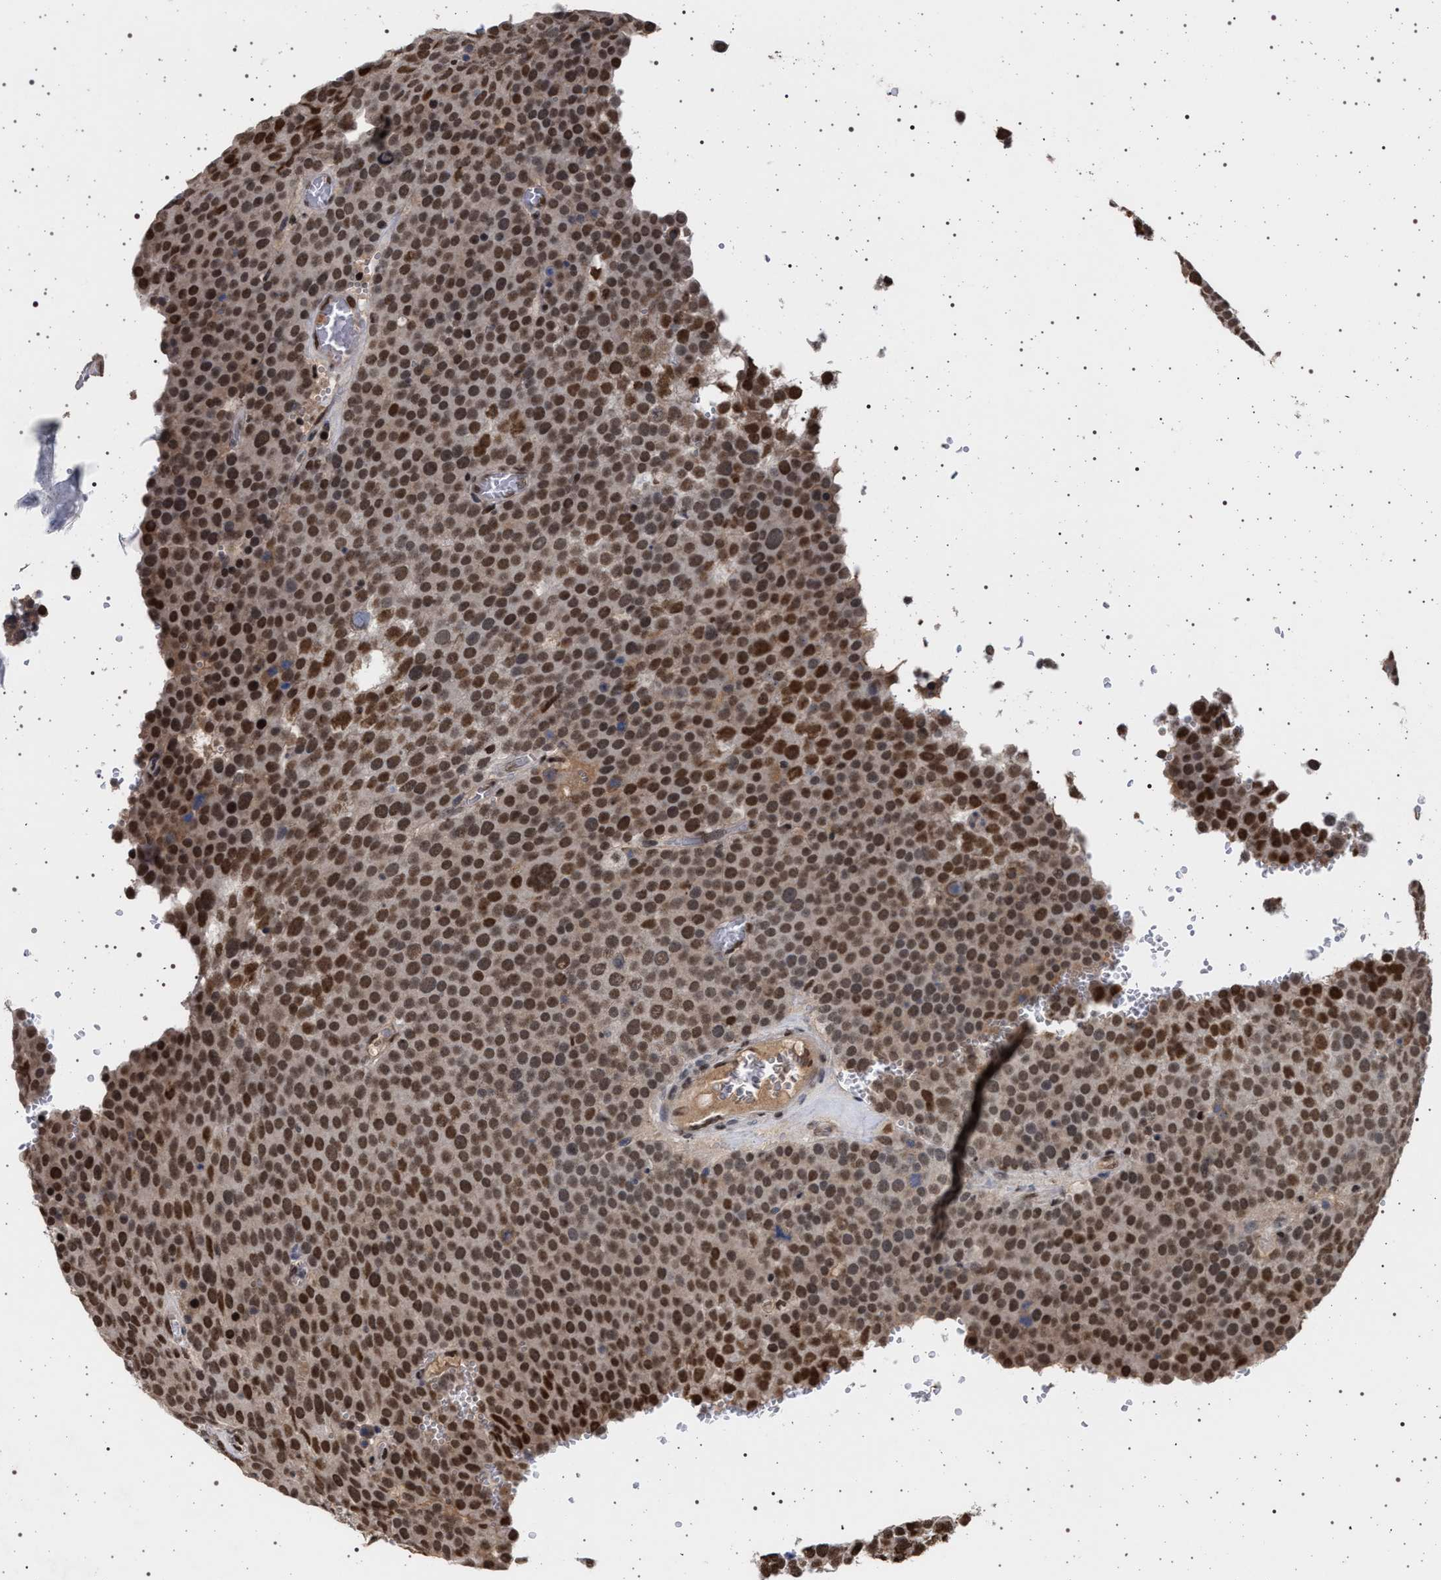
{"staining": {"intensity": "strong", "quantity": ">75%", "location": "nuclear"}, "tissue": "testis cancer", "cell_type": "Tumor cells", "image_type": "cancer", "snomed": [{"axis": "morphology", "description": "Seminoma, NOS"}, {"axis": "topography", "description": "Testis"}], "caption": "This image shows immunohistochemistry (IHC) staining of seminoma (testis), with high strong nuclear expression in approximately >75% of tumor cells.", "gene": "PHF12", "patient": {"sex": "male", "age": 71}}